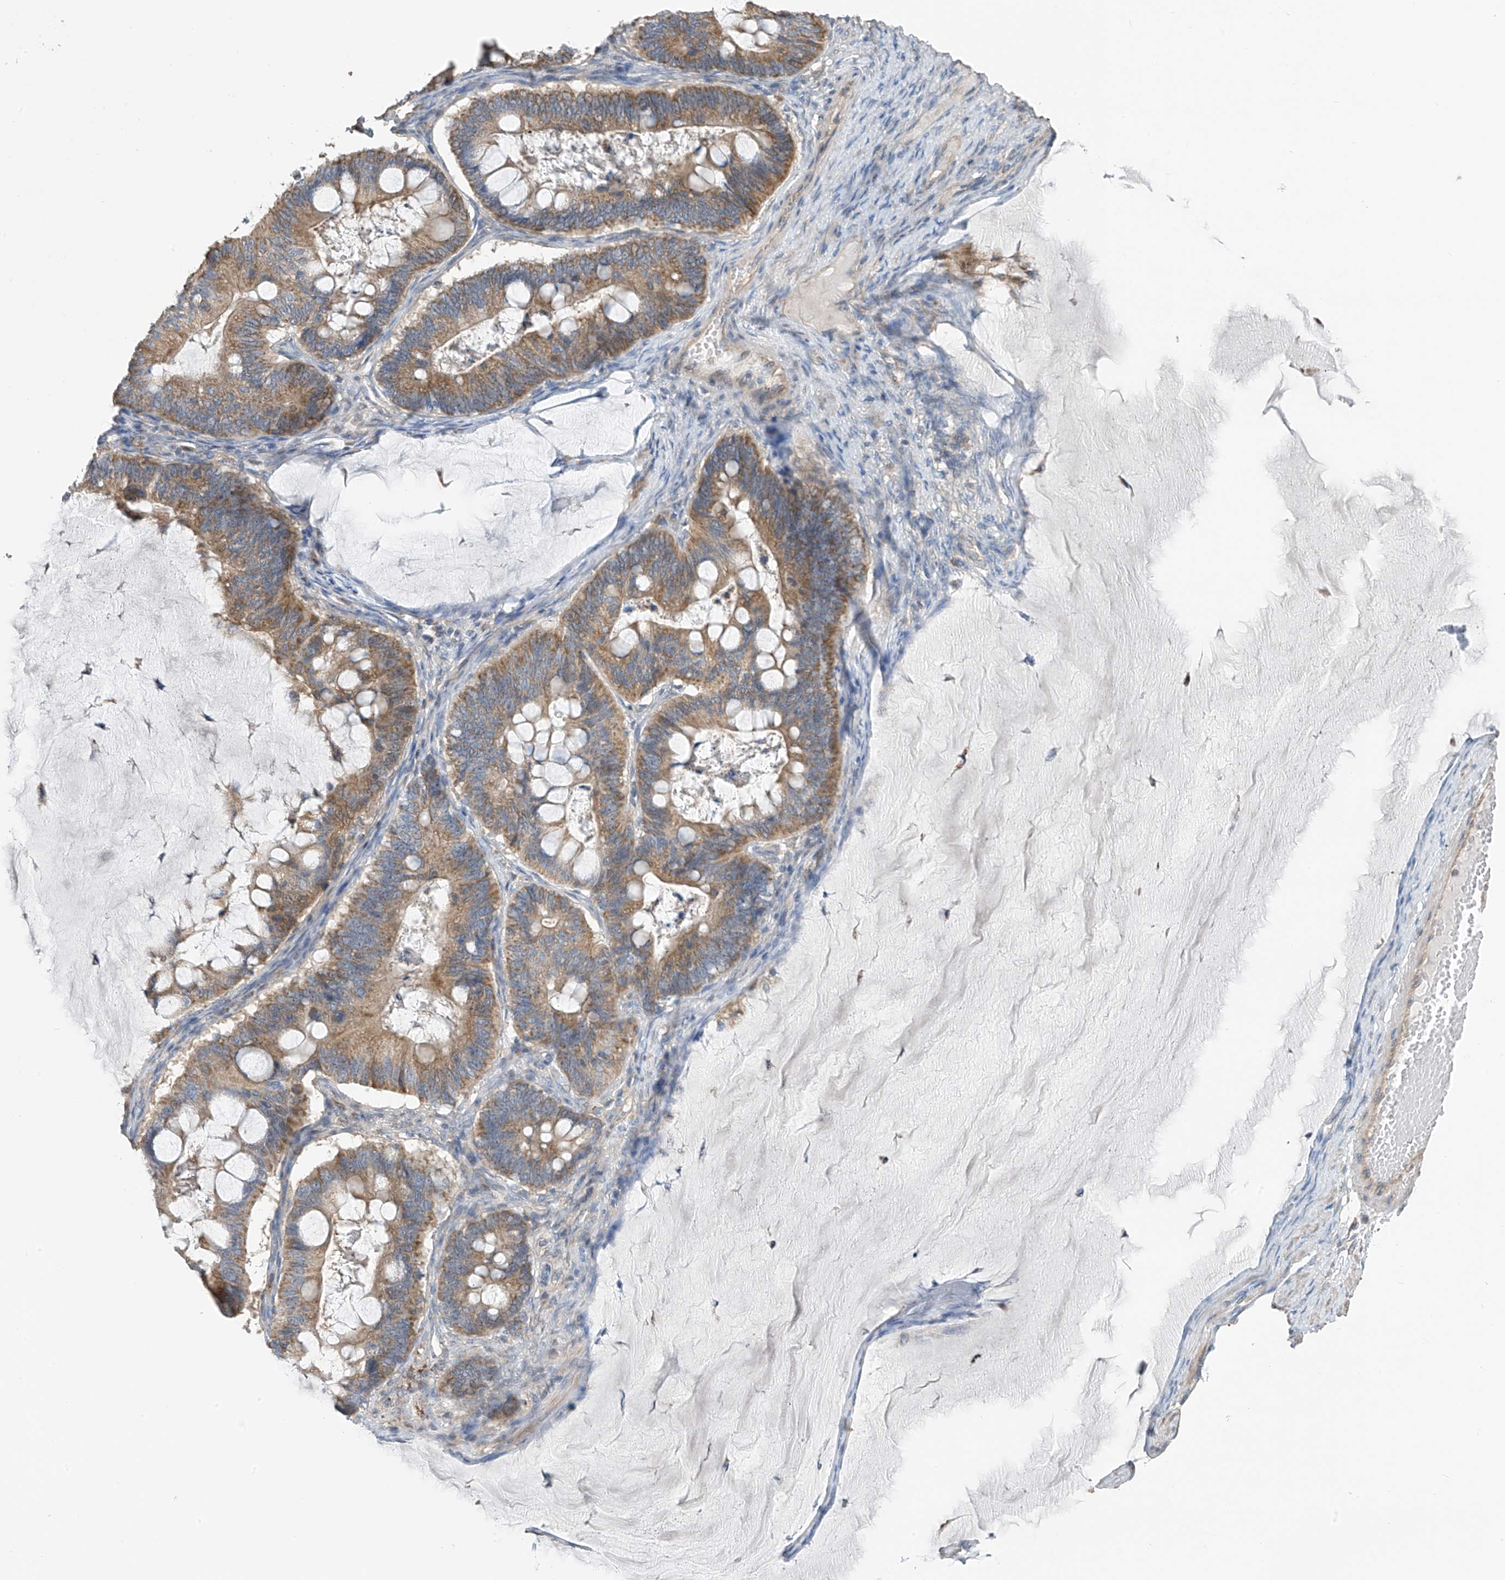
{"staining": {"intensity": "moderate", "quantity": ">75%", "location": "cytoplasmic/membranous"}, "tissue": "ovarian cancer", "cell_type": "Tumor cells", "image_type": "cancer", "snomed": [{"axis": "morphology", "description": "Cystadenocarcinoma, mucinous, NOS"}, {"axis": "topography", "description": "Ovary"}], "caption": "DAB immunohistochemical staining of human mucinous cystadenocarcinoma (ovarian) shows moderate cytoplasmic/membranous protein positivity in approximately >75% of tumor cells.", "gene": "SYN3", "patient": {"sex": "female", "age": 61}}